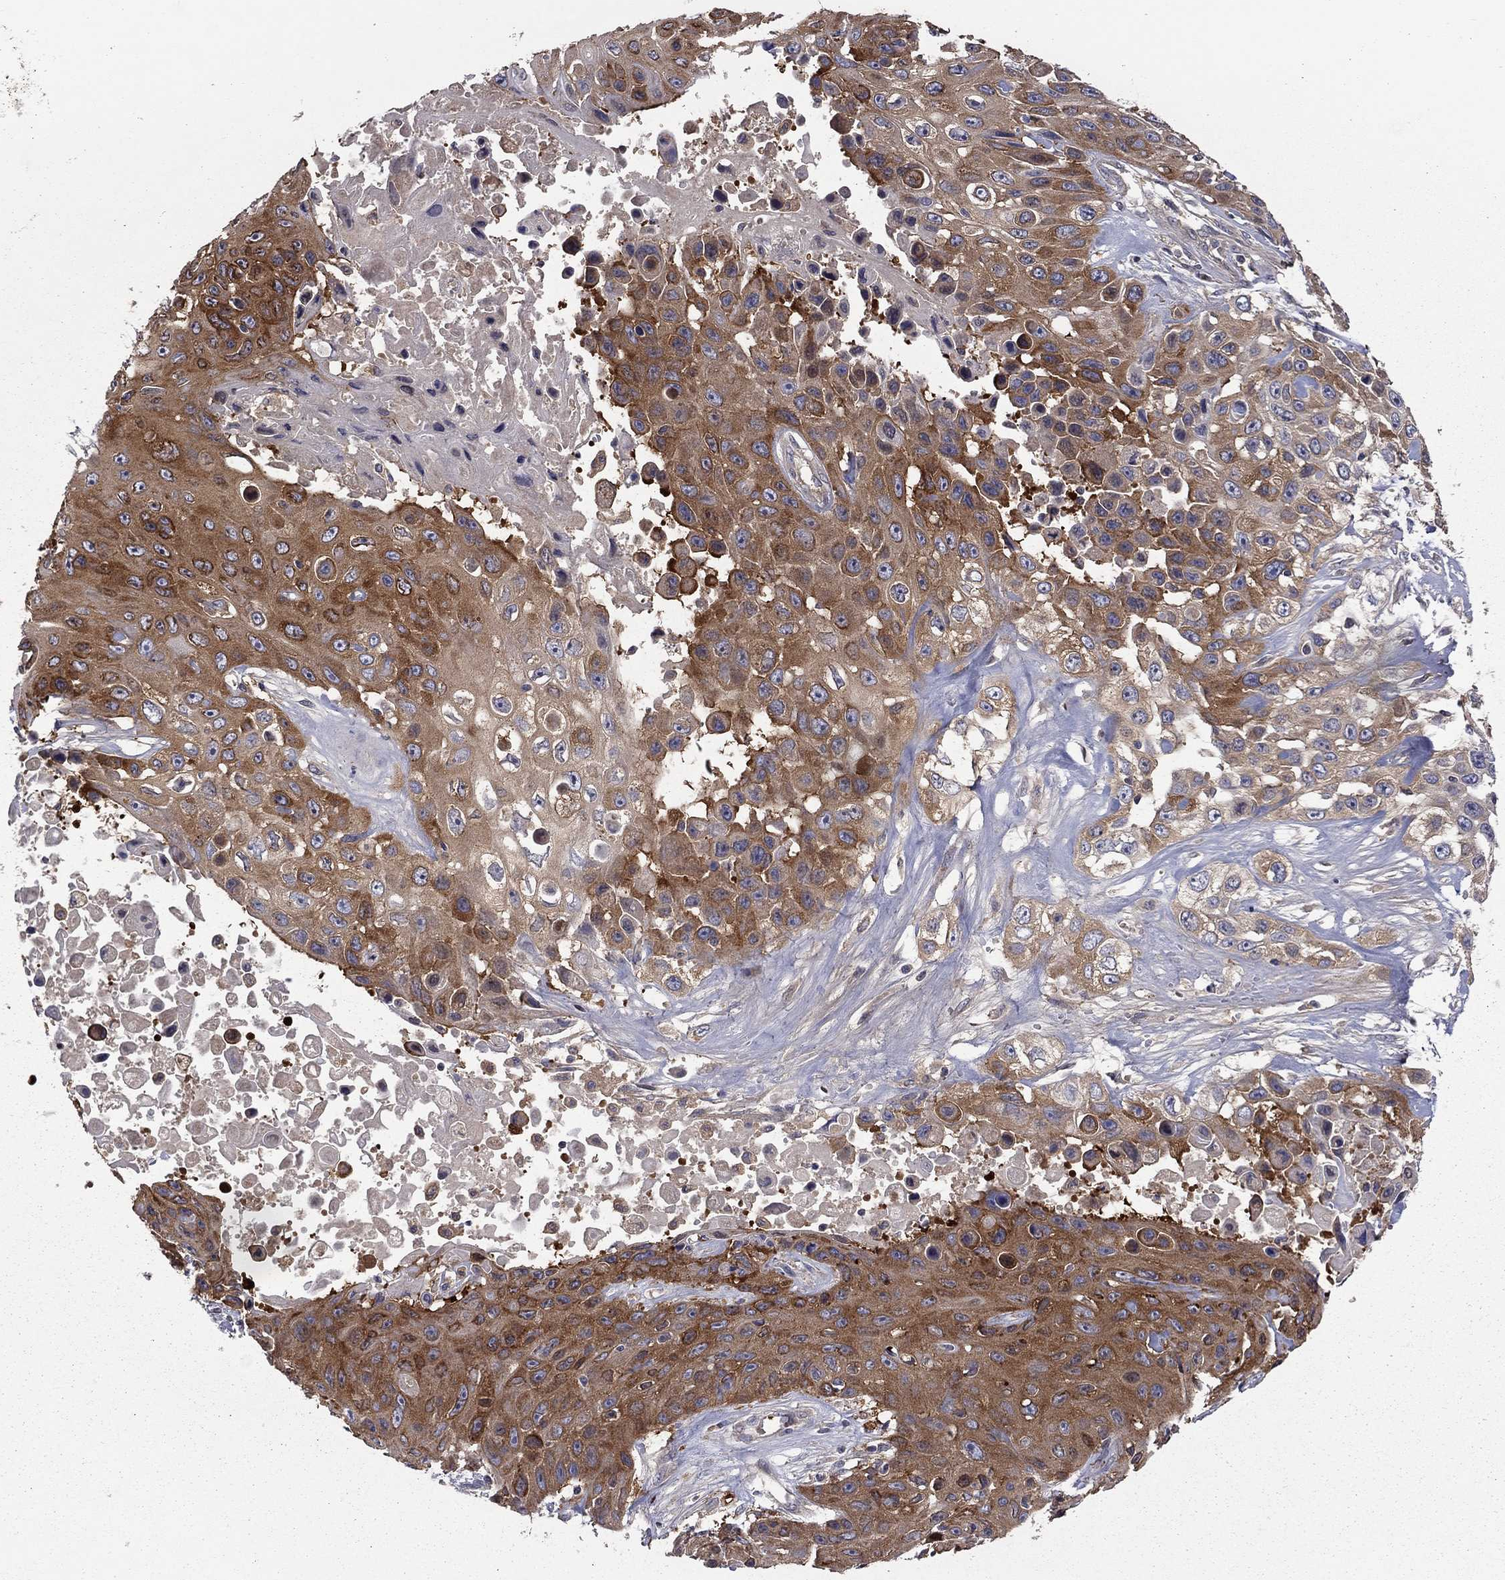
{"staining": {"intensity": "strong", "quantity": ">75%", "location": "cytoplasmic/membranous"}, "tissue": "skin cancer", "cell_type": "Tumor cells", "image_type": "cancer", "snomed": [{"axis": "morphology", "description": "Squamous cell carcinoma, NOS"}, {"axis": "topography", "description": "Skin"}], "caption": "Skin cancer stained for a protein (brown) reveals strong cytoplasmic/membranous positive expression in about >75% of tumor cells.", "gene": "RNF123", "patient": {"sex": "male", "age": 82}}